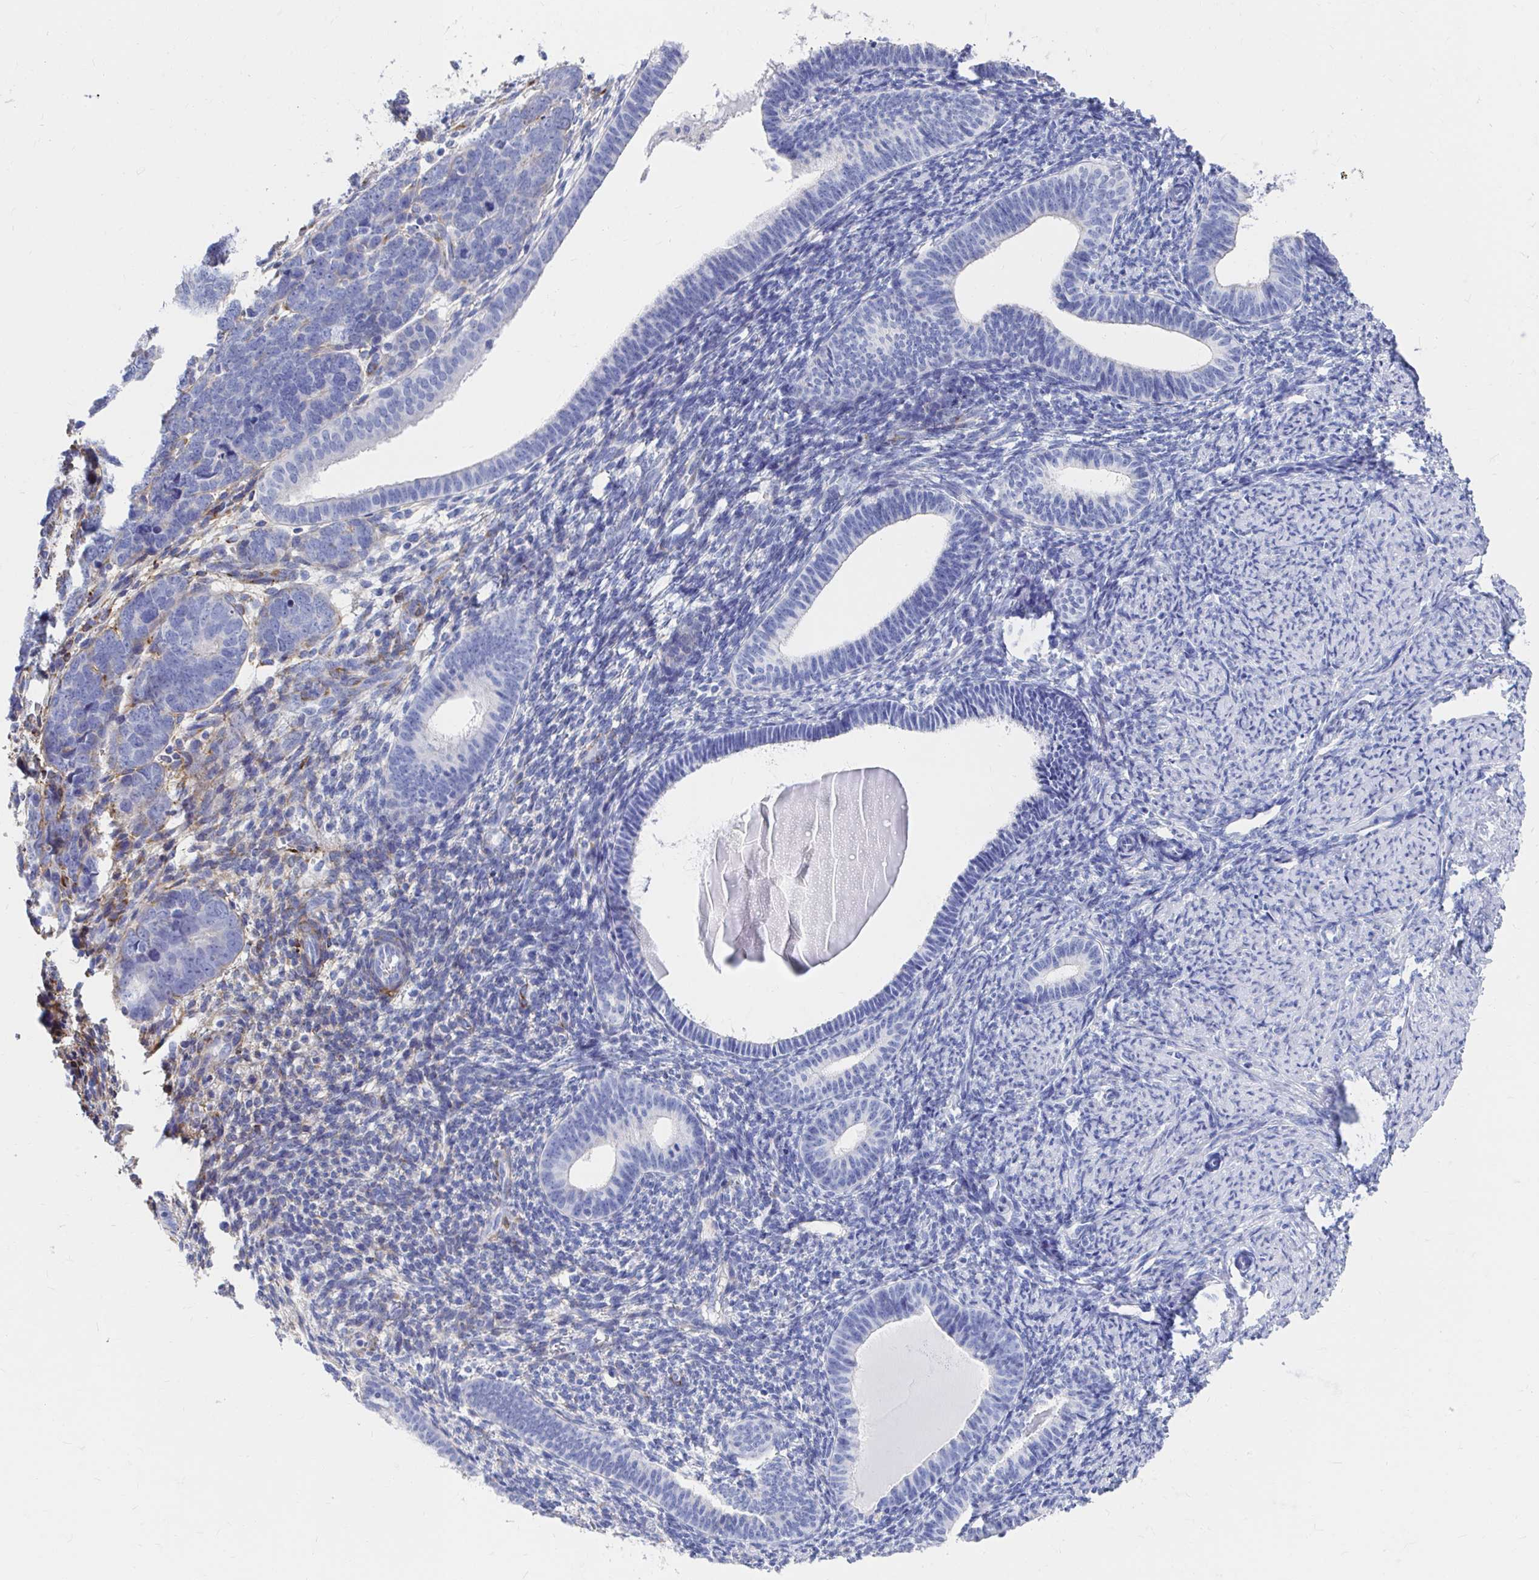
{"staining": {"intensity": "negative", "quantity": "none", "location": "none"}, "tissue": "endometrial cancer", "cell_type": "Tumor cells", "image_type": "cancer", "snomed": [{"axis": "morphology", "description": "Adenocarcinoma, NOS"}, {"axis": "topography", "description": "Endometrium"}], "caption": "High magnification brightfield microscopy of adenocarcinoma (endometrial) stained with DAB (brown) and counterstained with hematoxylin (blue): tumor cells show no significant expression.", "gene": "LAMC3", "patient": {"sex": "female", "age": 82}}